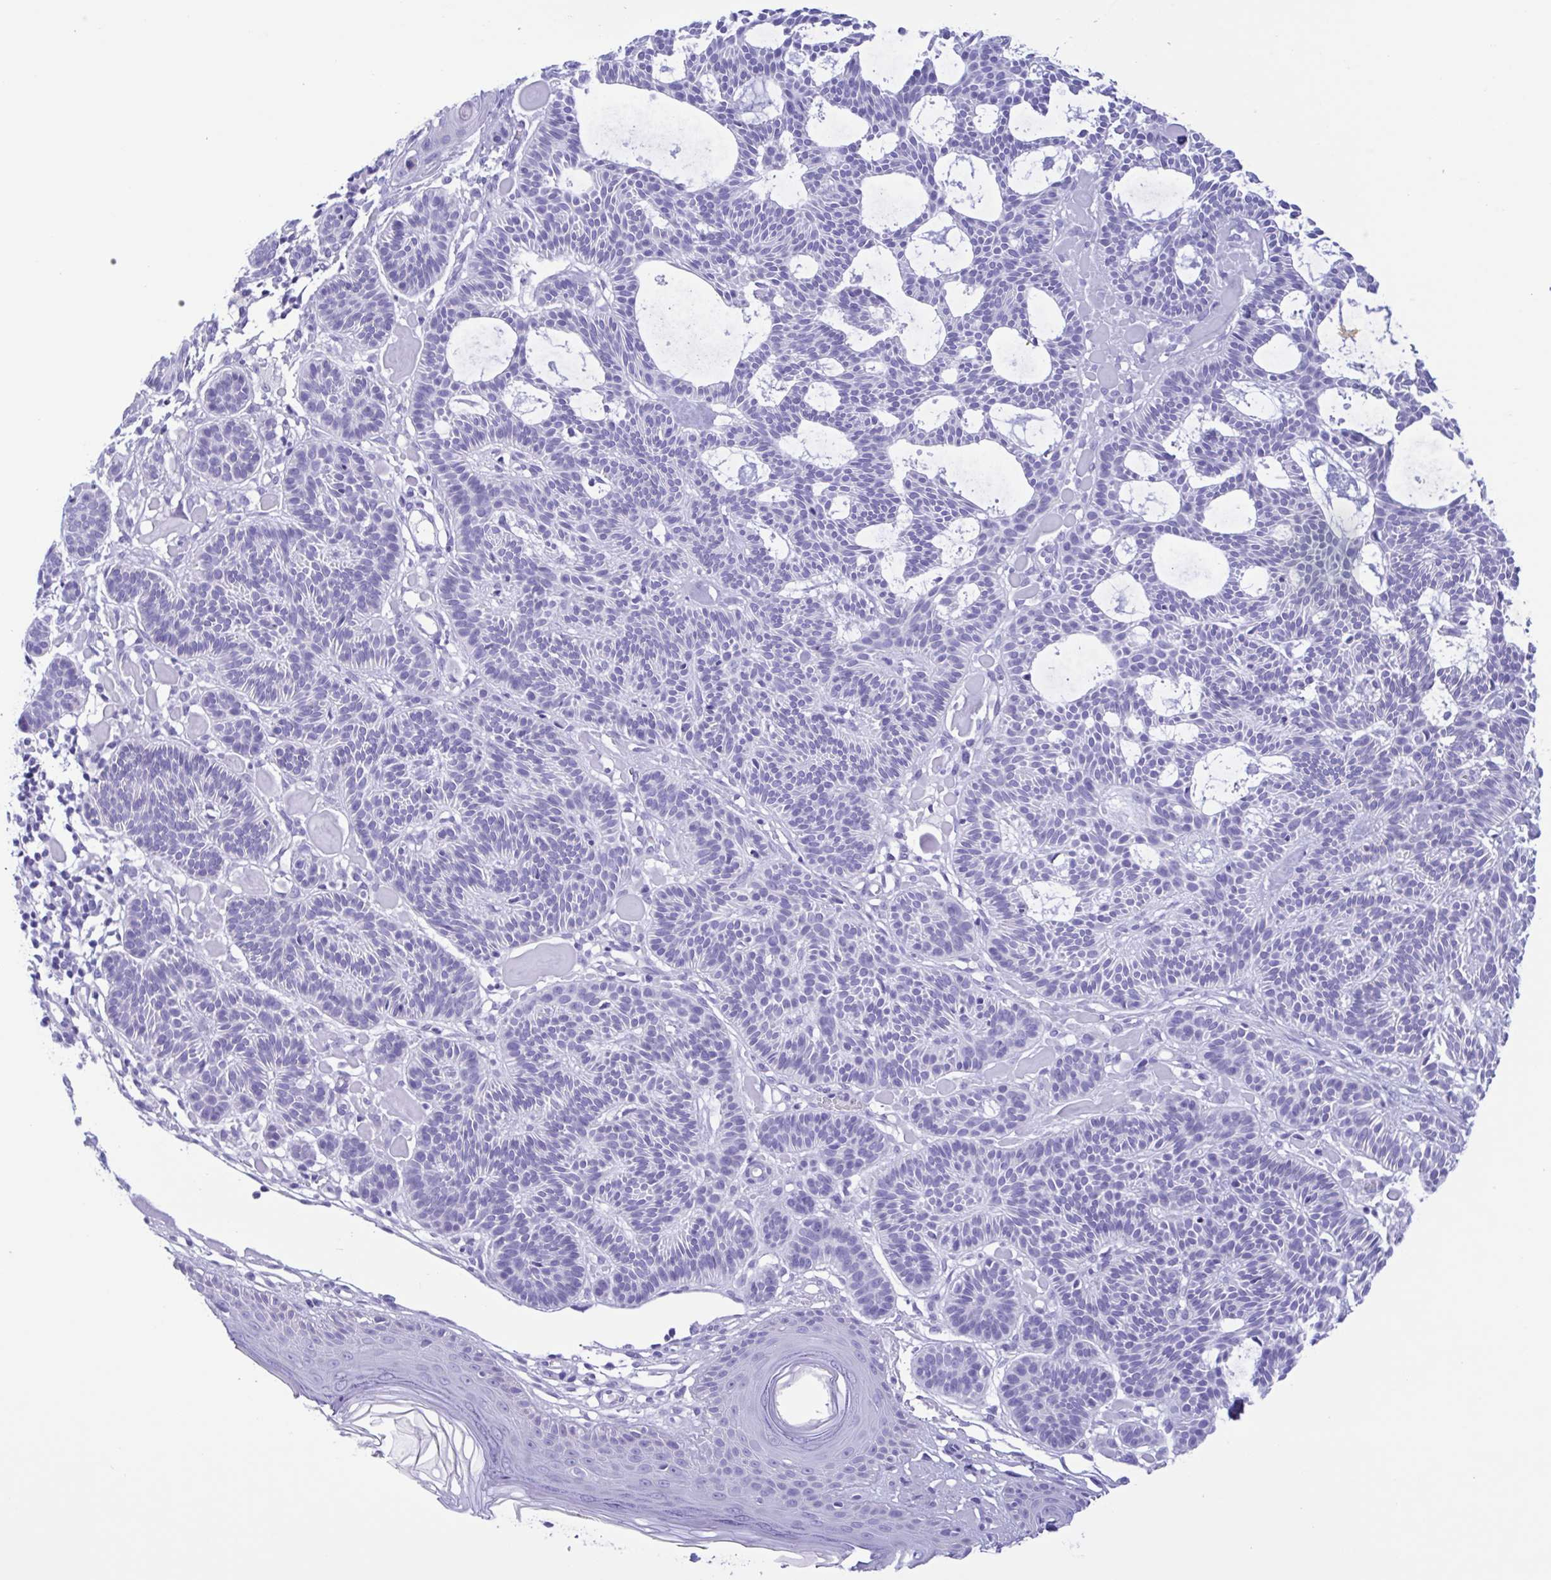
{"staining": {"intensity": "negative", "quantity": "none", "location": "none"}, "tissue": "skin cancer", "cell_type": "Tumor cells", "image_type": "cancer", "snomed": [{"axis": "morphology", "description": "Basal cell carcinoma"}, {"axis": "topography", "description": "Skin"}], "caption": "Immunohistochemistry (IHC) of skin cancer (basal cell carcinoma) shows no expression in tumor cells.", "gene": "TSPY2", "patient": {"sex": "male", "age": 85}}